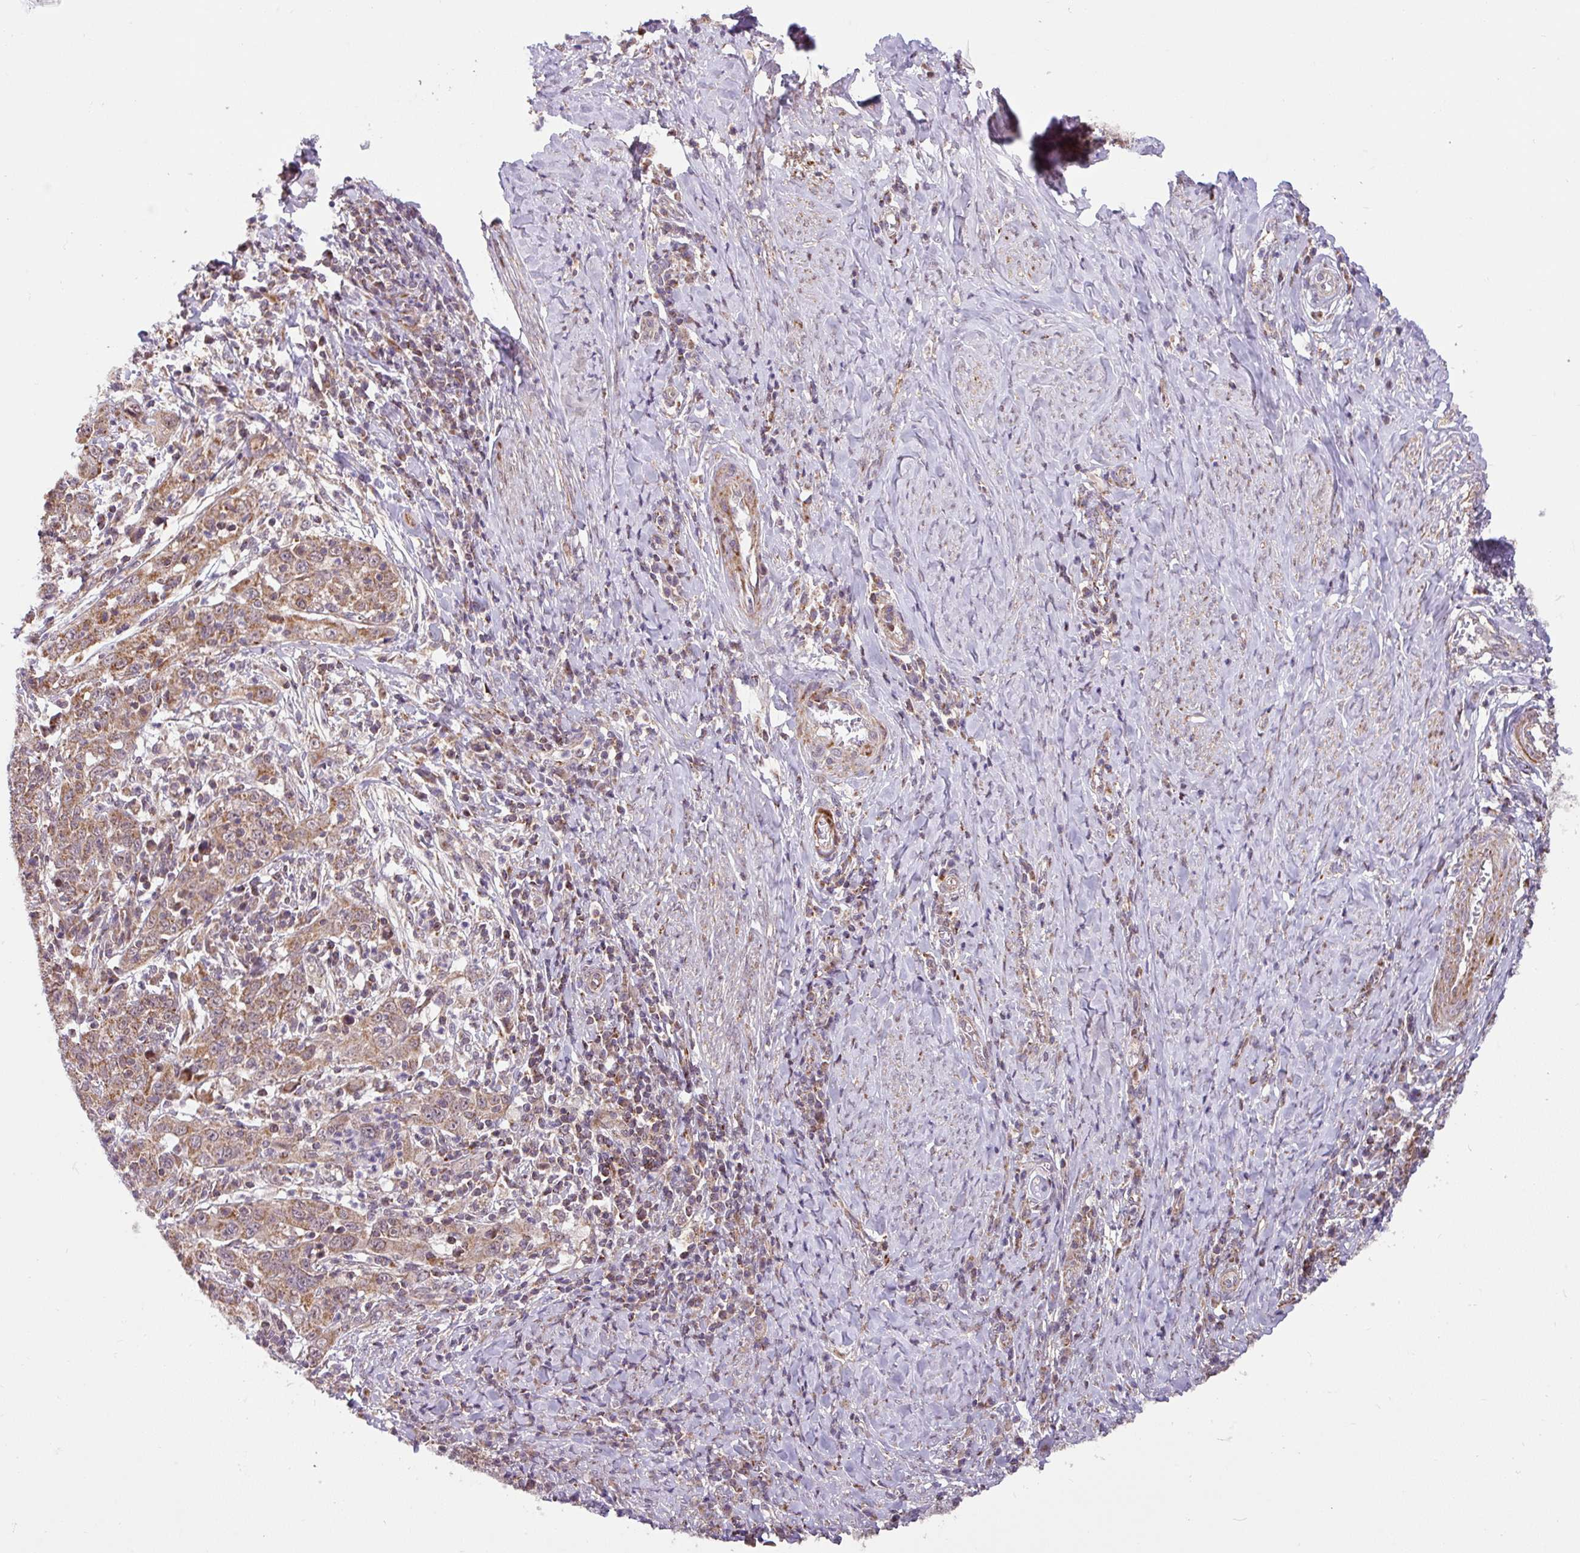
{"staining": {"intensity": "moderate", "quantity": ">75%", "location": "cytoplasmic/membranous"}, "tissue": "cervical cancer", "cell_type": "Tumor cells", "image_type": "cancer", "snomed": [{"axis": "morphology", "description": "Squamous cell carcinoma, NOS"}, {"axis": "topography", "description": "Cervix"}], "caption": "Moderate cytoplasmic/membranous protein positivity is identified in about >75% of tumor cells in cervical cancer.", "gene": "SARS2", "patient": {"sex": "female", "age": 46}}